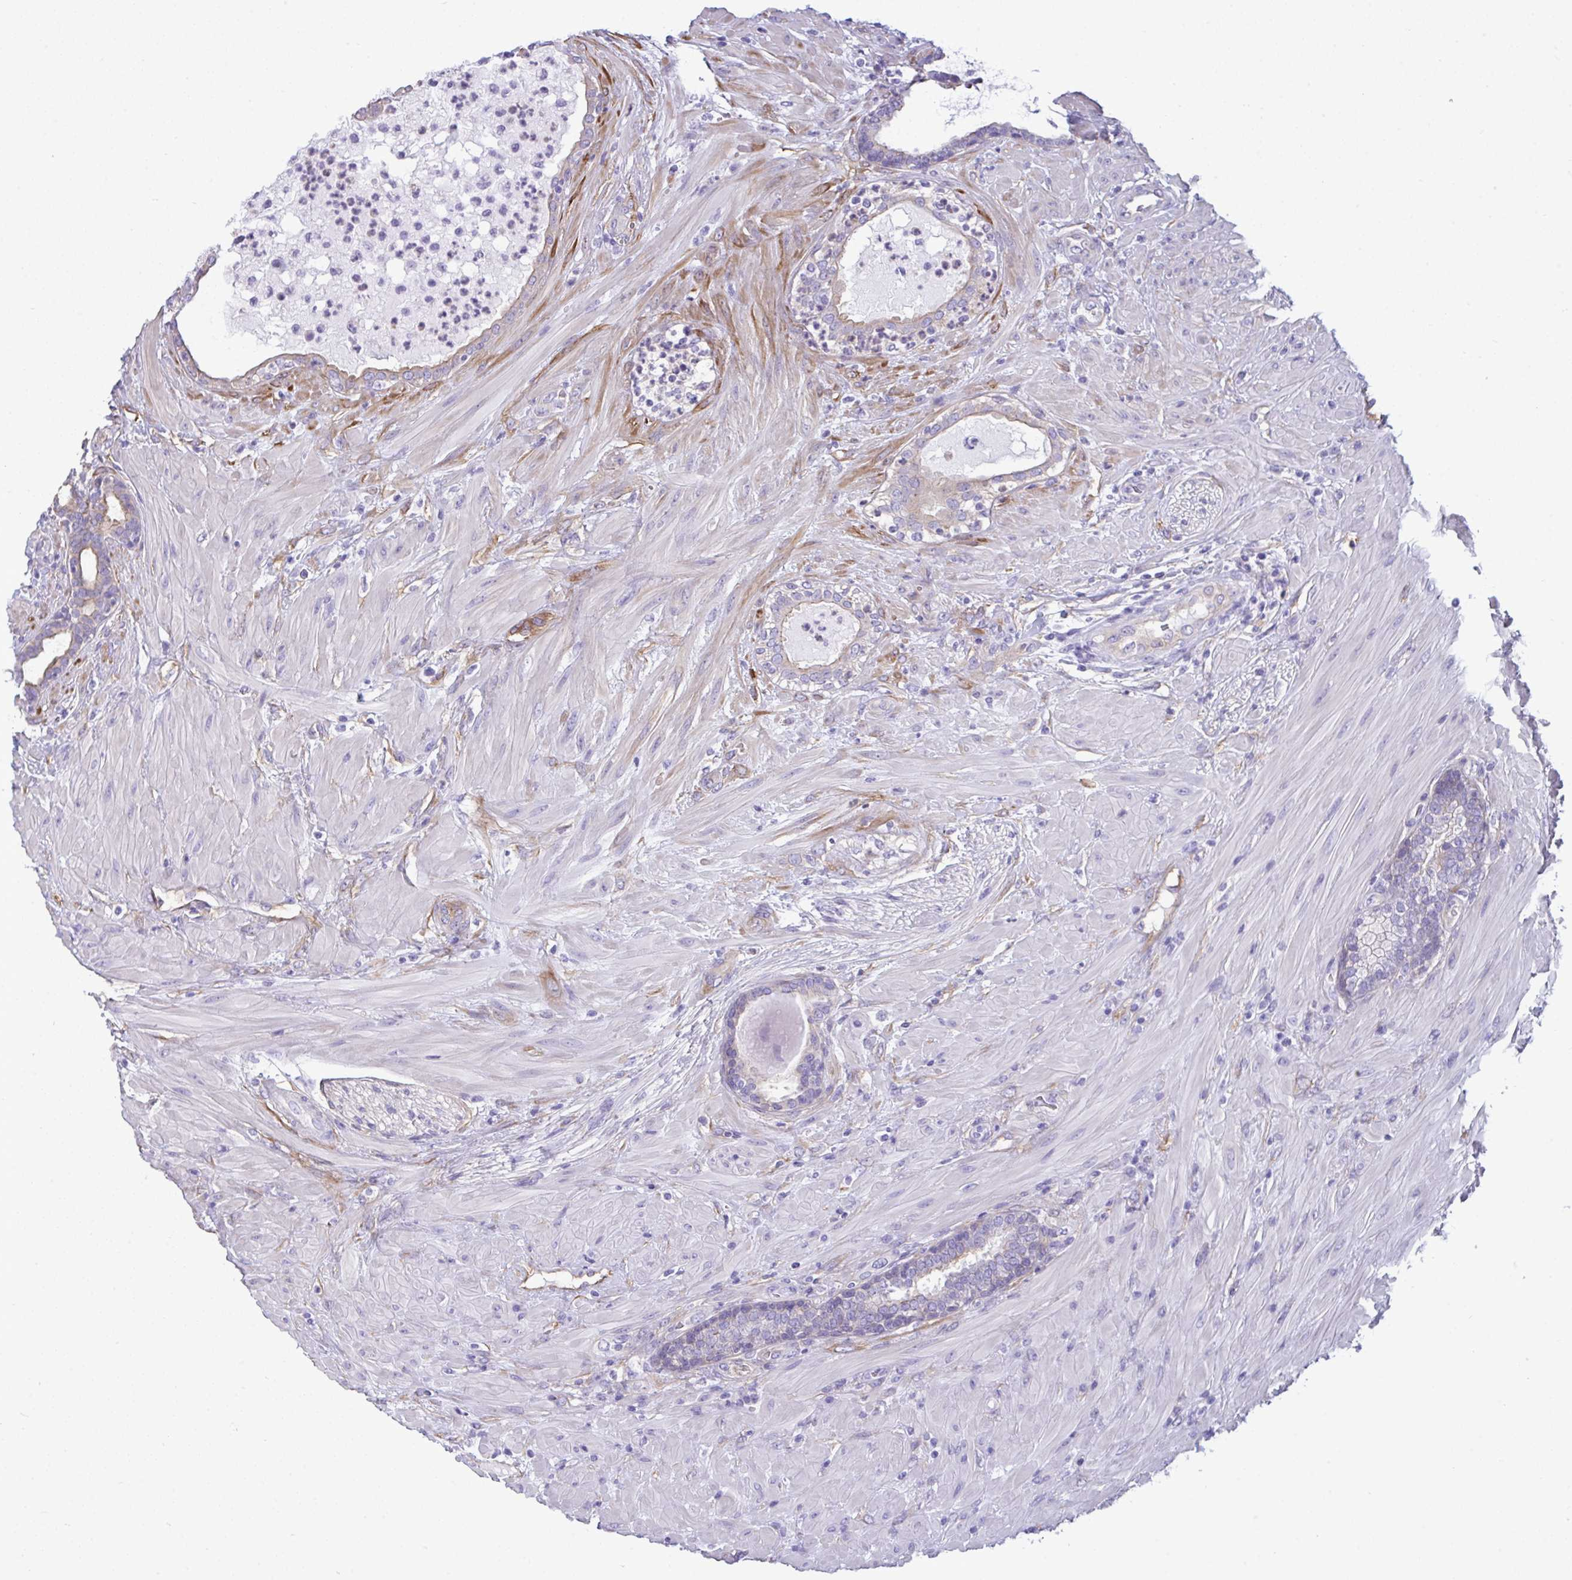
{"staining": {"intensity": "moderate", "quantity": "<25%", "location": "cytoplasmic/membranous"}, "tissue": "prostate cancer", "cell_type": "Tumor cells", "image_type": "cancer", "snomed": [{"axis": "morphology", "description": "Adenocarcinoma, High grade"}, {"axis": "topography", "description": "Prostate"}], "caption": "Moderate cytoplasmic/membranous positivity is appreciated in approximately <25% of tumor cells in prostate cancer.", "gene": "MYH10", "patient": {"sex": "male", "age": 62}}